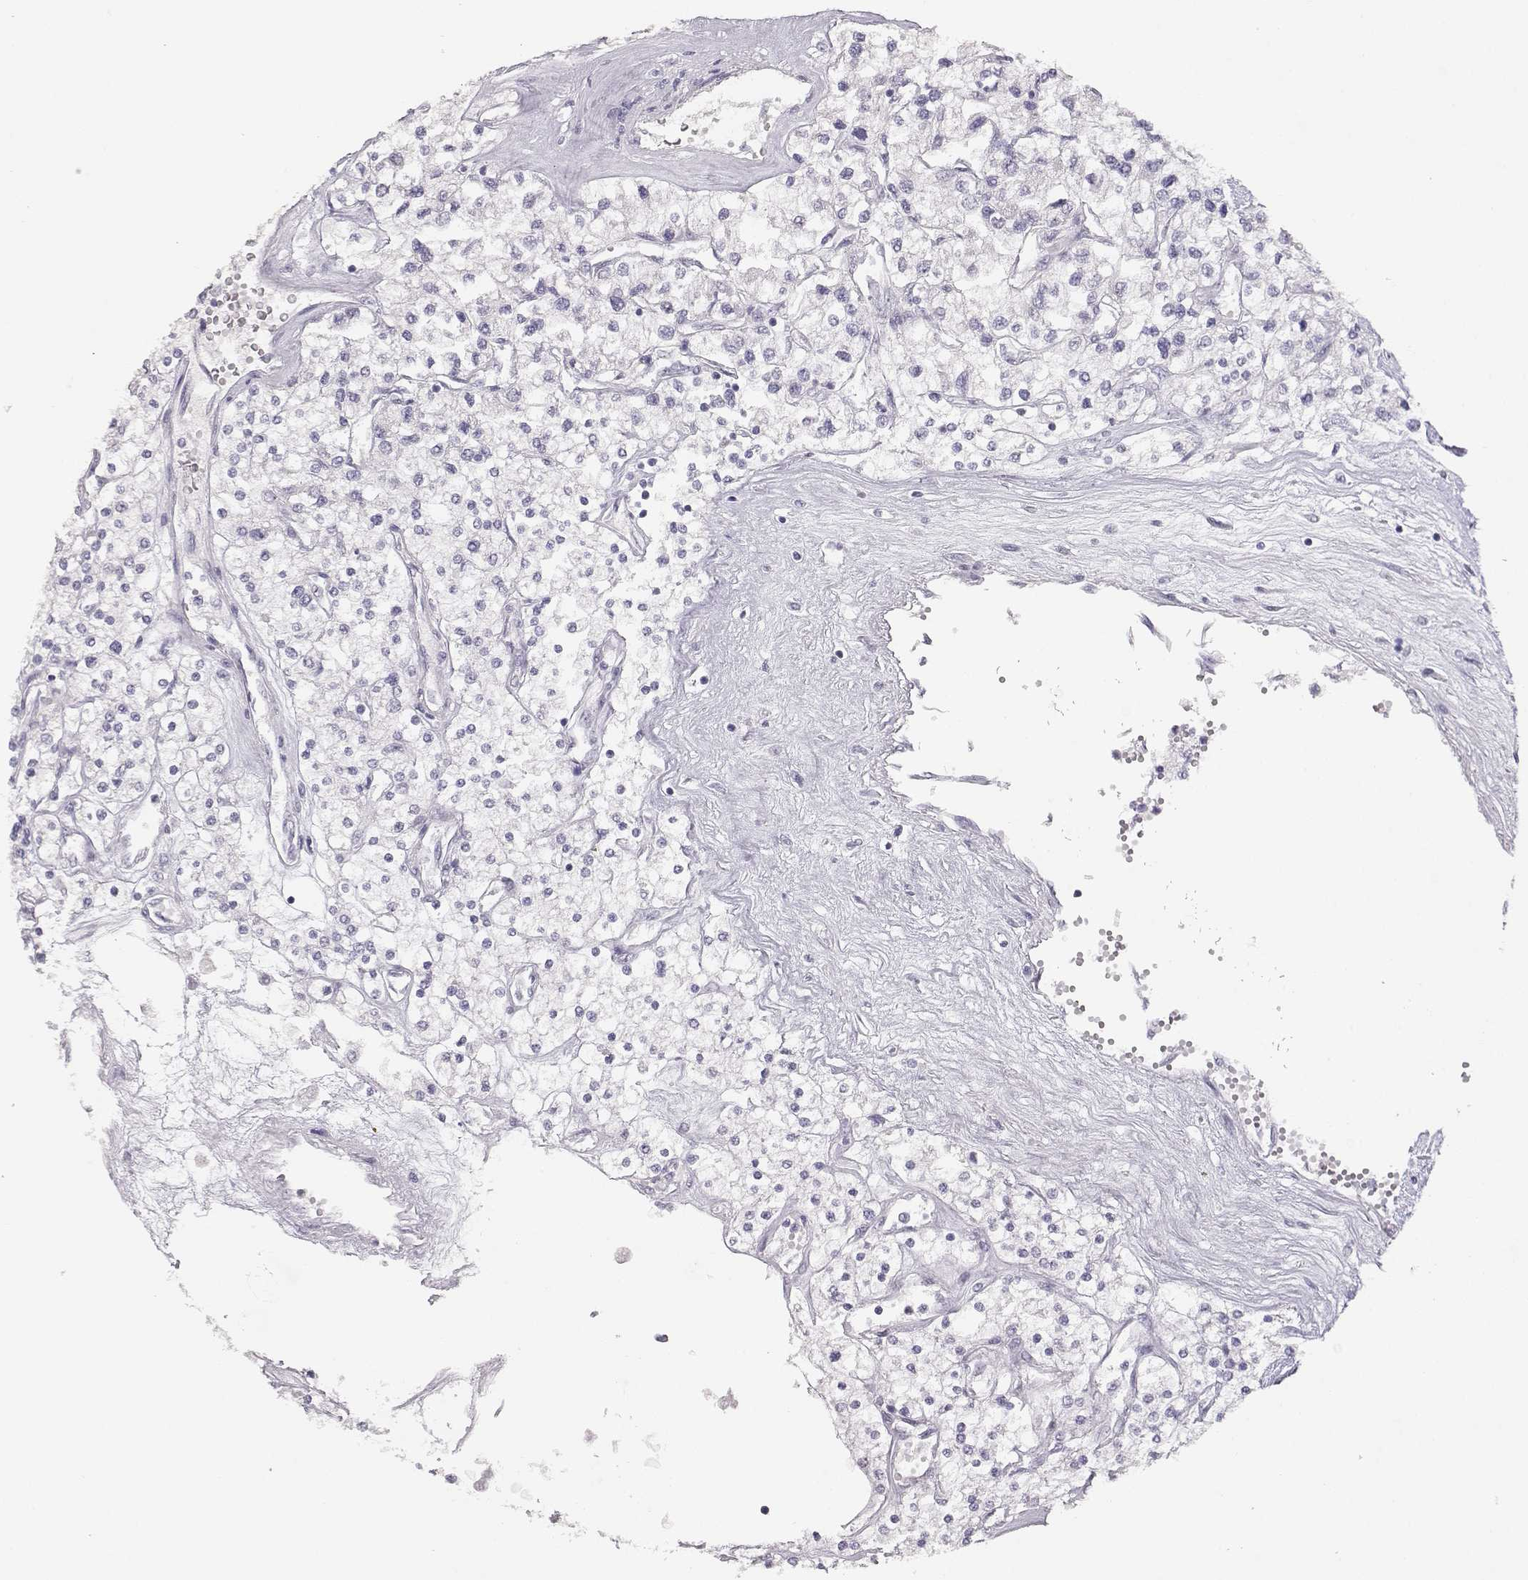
{"staining": {"intensity": "negative", "quantity": "none", "location": "none"}, "tissue": "renal cancer", "cell_type": "Tumor cells", "image_type": "cancer", "snomed": [{"axis": "morphology", "description": "Adenocarcinoma, NOS"}, {"axis": "topography", "description": "Kidney"}], "caption": "Adenocarcinoma (renal) stained for a protein using immunohistochemistry (IHC) demonstrates no positivity tumor cells.", "gene": "TKTL1", "patient": {"sex": "male", "age": 80}}